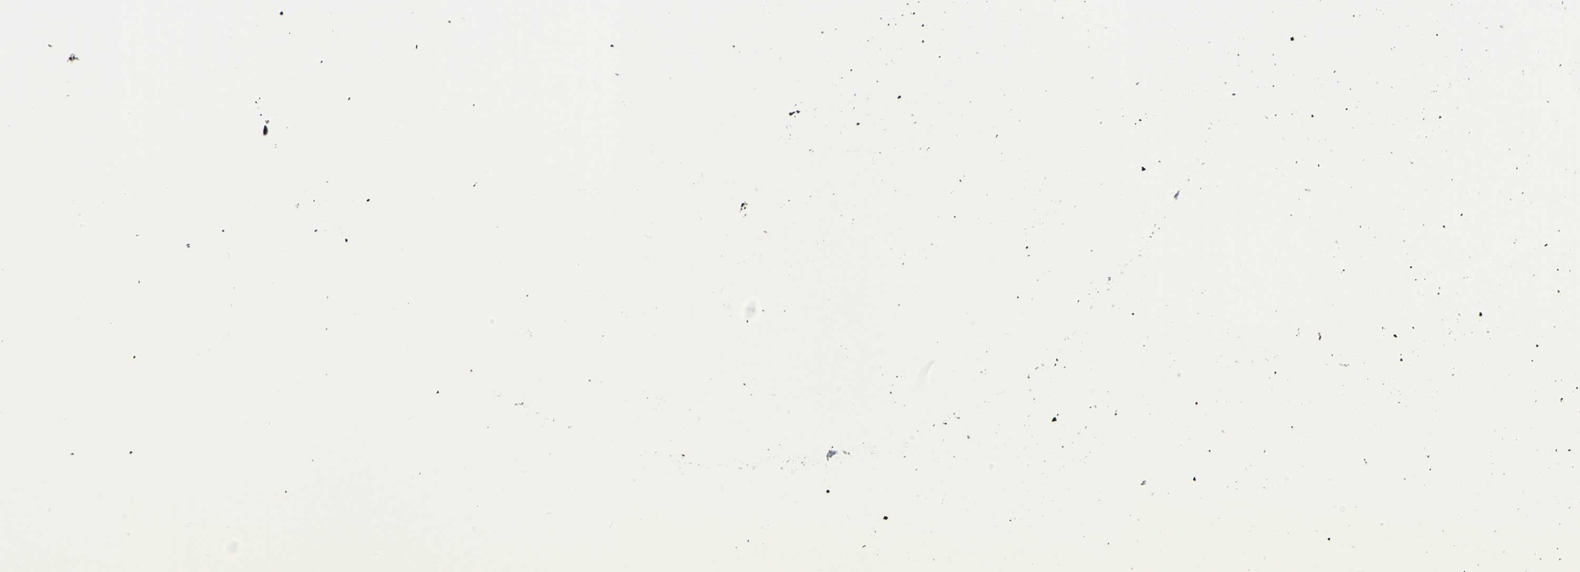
{"staining": {"intensity": "weak", "quantity": "25%-75%", "location": "cytoplasmic/membranous"}, "tissue": "renal cancer", "cell_type": "Tumor cells", "image_type": "cancer", "snomed": [{"axis": "morphology", "description": "Normal tissue, NOS"}, {"axis": "morphology", "description": "Adenocarcinoma, NOS"}, {"axis": "topography", "description": "Kidney"}], "caption": "DAB (3,3'-diaminobenzidine) immunohistochemical staining of human adenocarcinoma (renal) displays weak cytoplasmic/membranous protein positivity in about 25%-75% of tumor cells. (IHC, brightfield microscopy, high magnification).", "gene": "PGM3", "patient": {"sex": "male", "age": 61}}